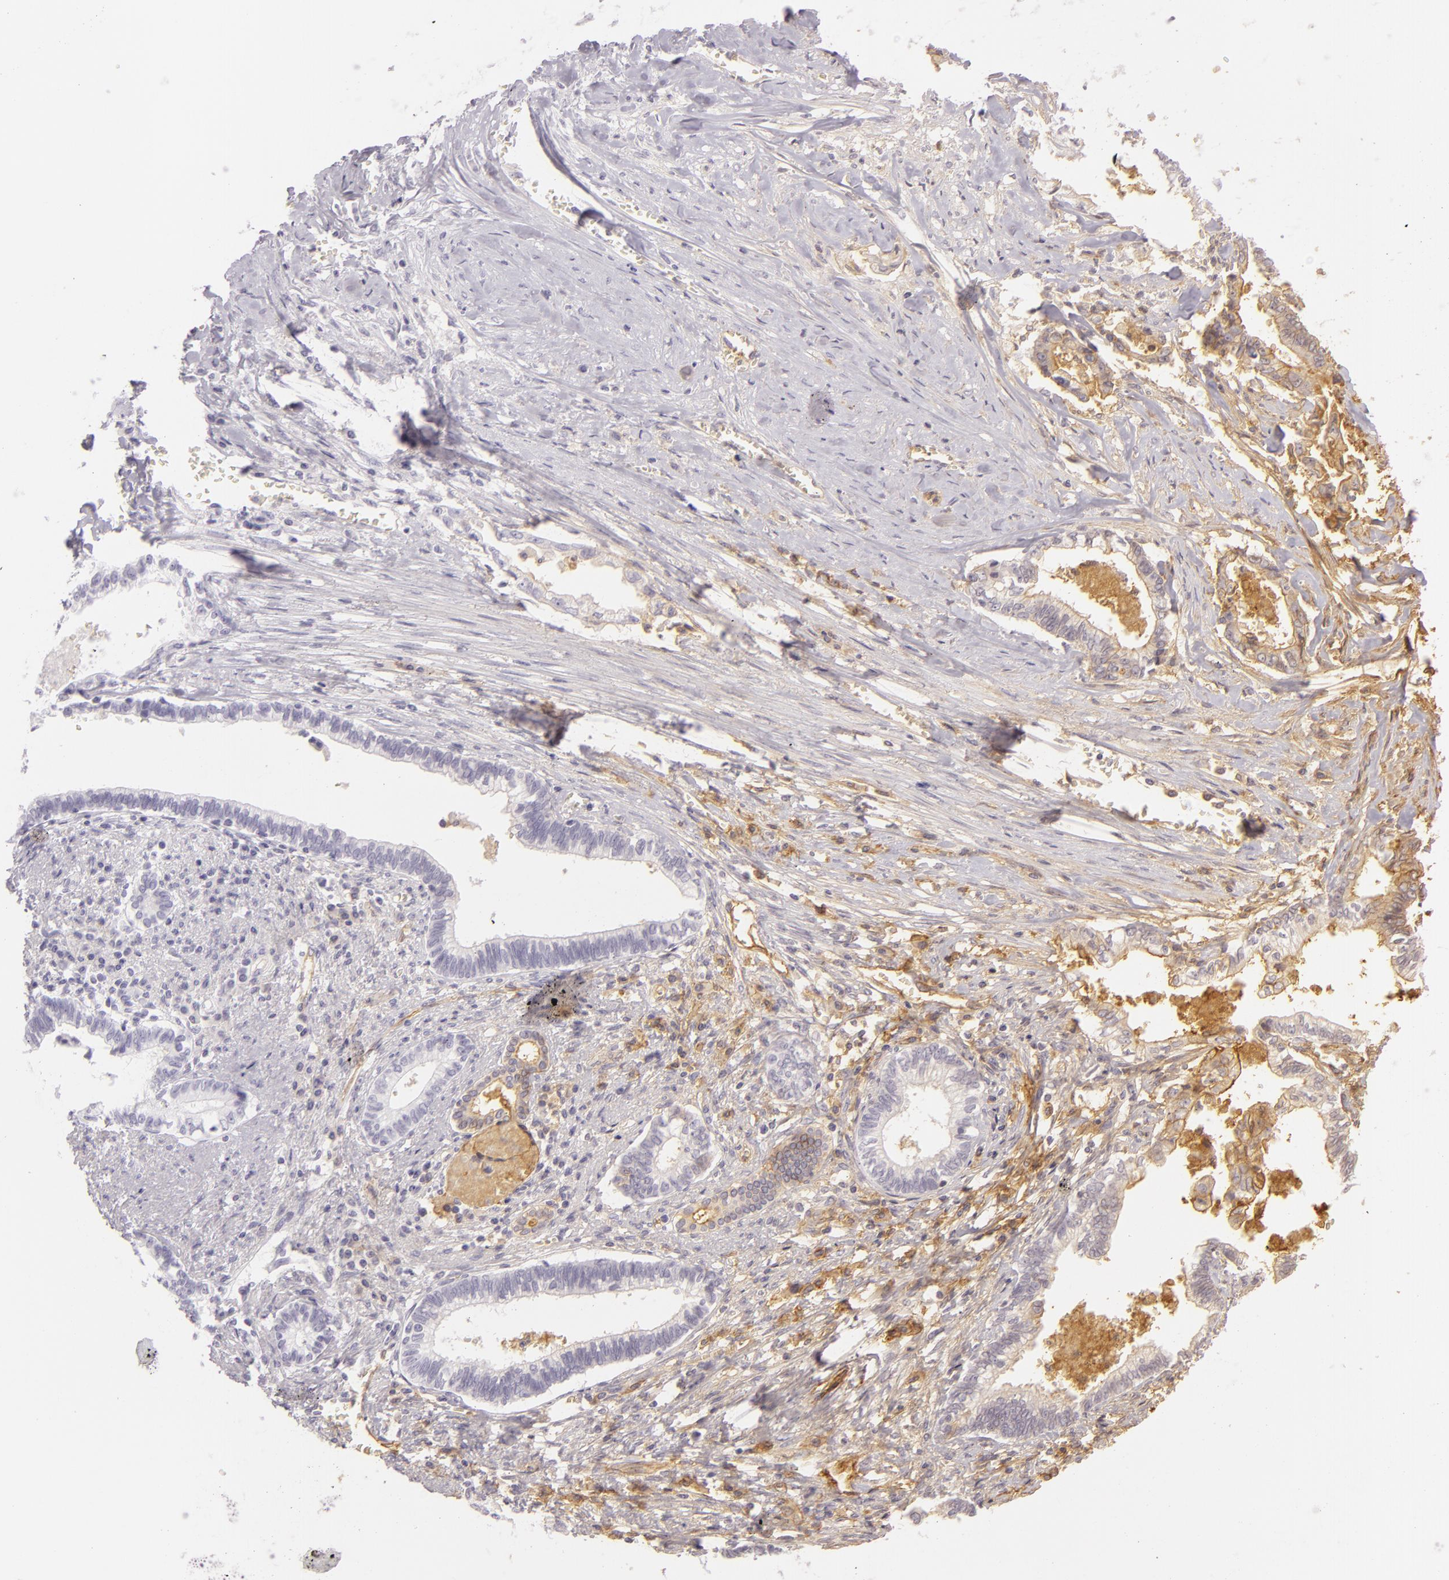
{"staining": {"intensity": "negative", "quantity": "none", "location": "none"}, "tissue": "liver cancer", "cell_type": "Tumor cells", "image_type": "cancer", "snomed": [{"axis": "morphology", "description": "Cholangiocarcinoma"}, {"axis": "topography", "description": "Liver"}], "caption": "Immunohistochemistry (IHC) of liver cancer exhibits no staining in tumor cells. (DAB (3,3'-diaminobenzidine) immunohistochemistry (IHC) visualized using brightfield microscopy, high magnification).", "gene": "CD59", "patient": {"sex": "male", "age": 57}}